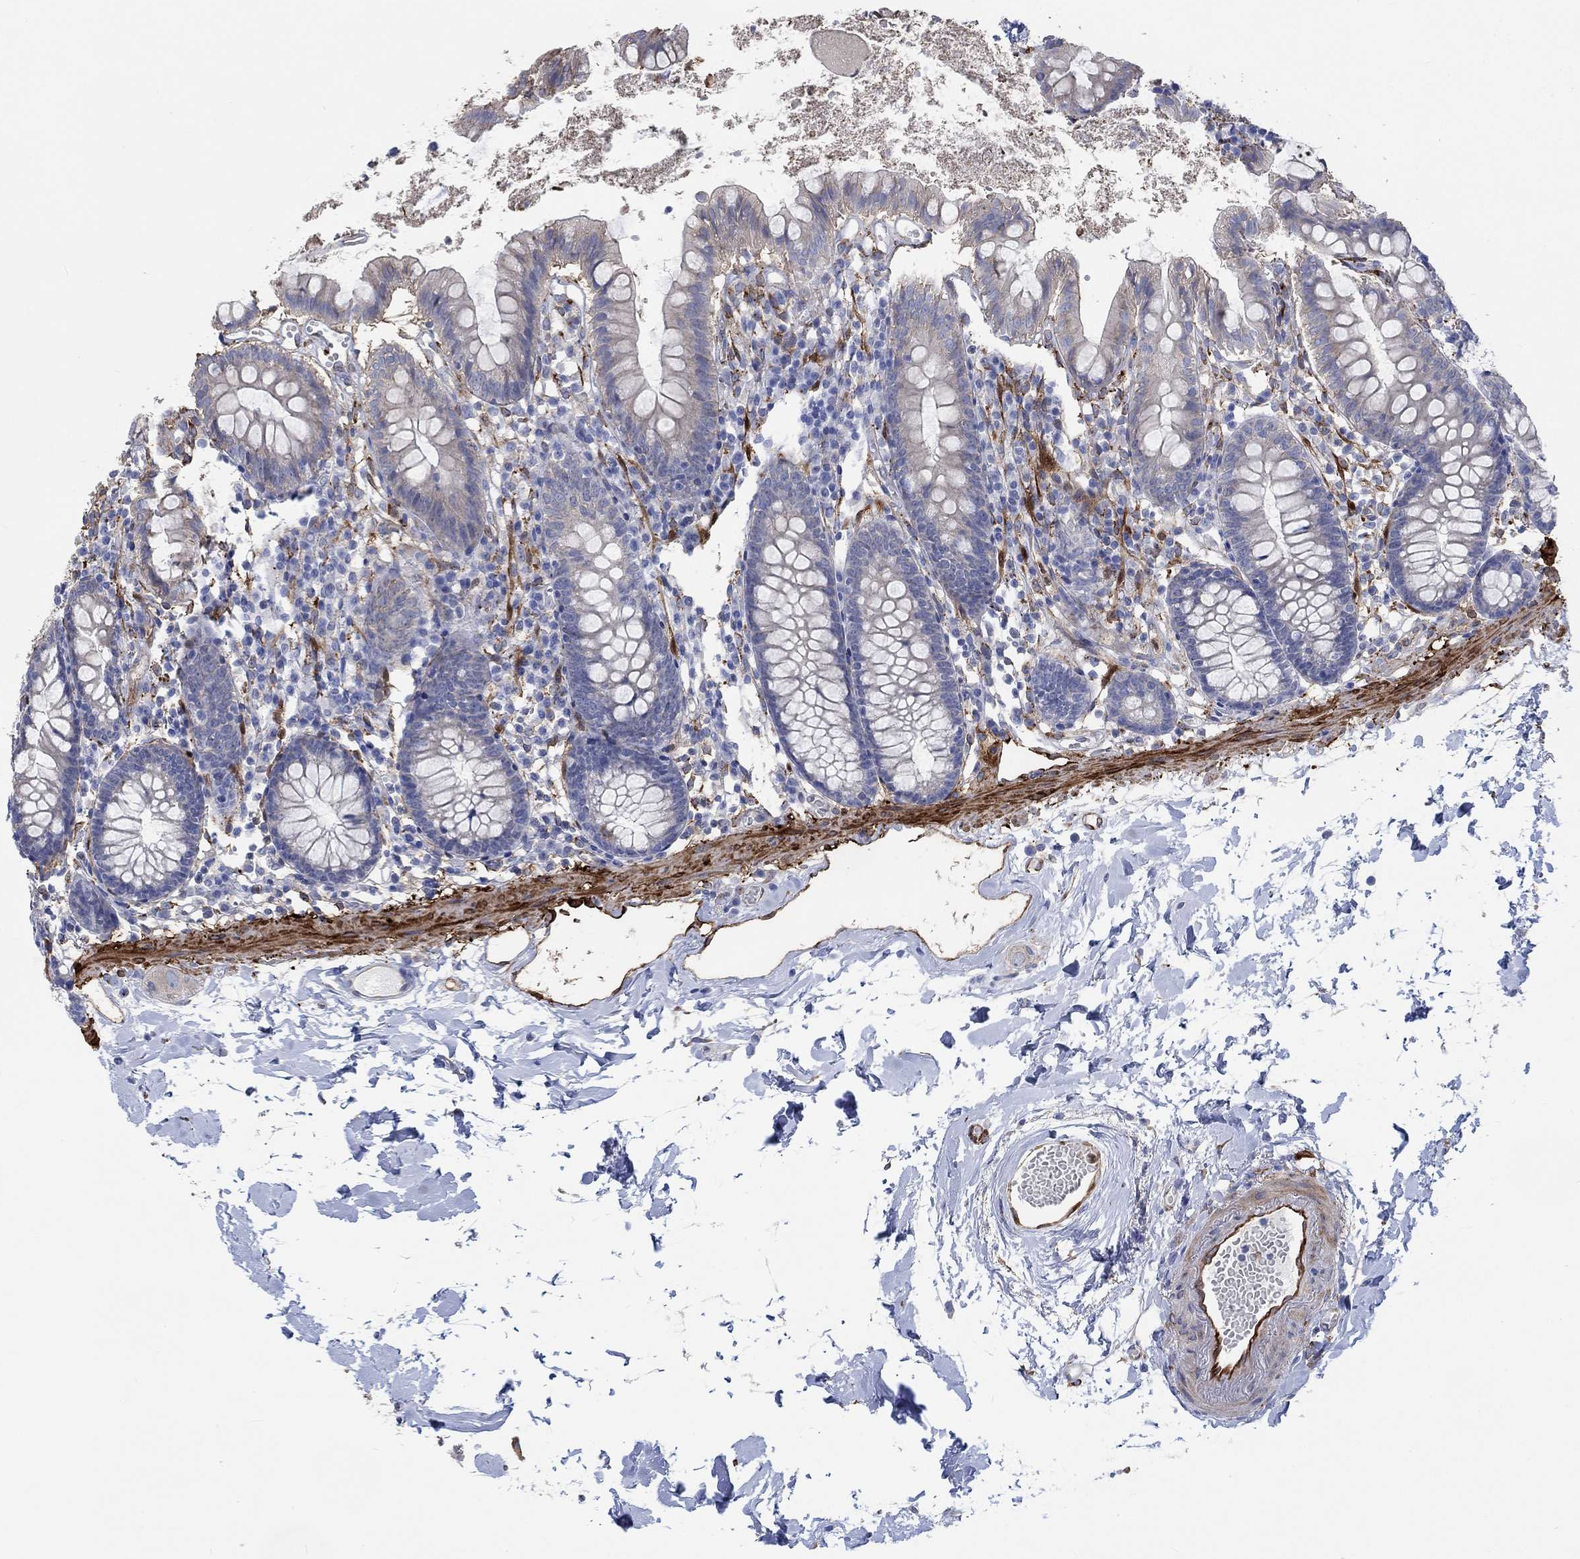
{"staining": {"intensity": "negative", "quantity": "none", "location": "none"}, "tissue": "small intestine", "cell_type": "Glandular cells", "image_type": "normal", "snomed": [{"axis": "morphology", "description": "Normal tissue, NOS"}, {"axis": "topography", "description": "Small intestine"}], "caption": "High power microscopy image of an immunohistochemistry image of normal small intestine, revealing no significant expression in glandular cells.", "gene": "TGM2", "patient": {"sex": "female", "age": 90}}